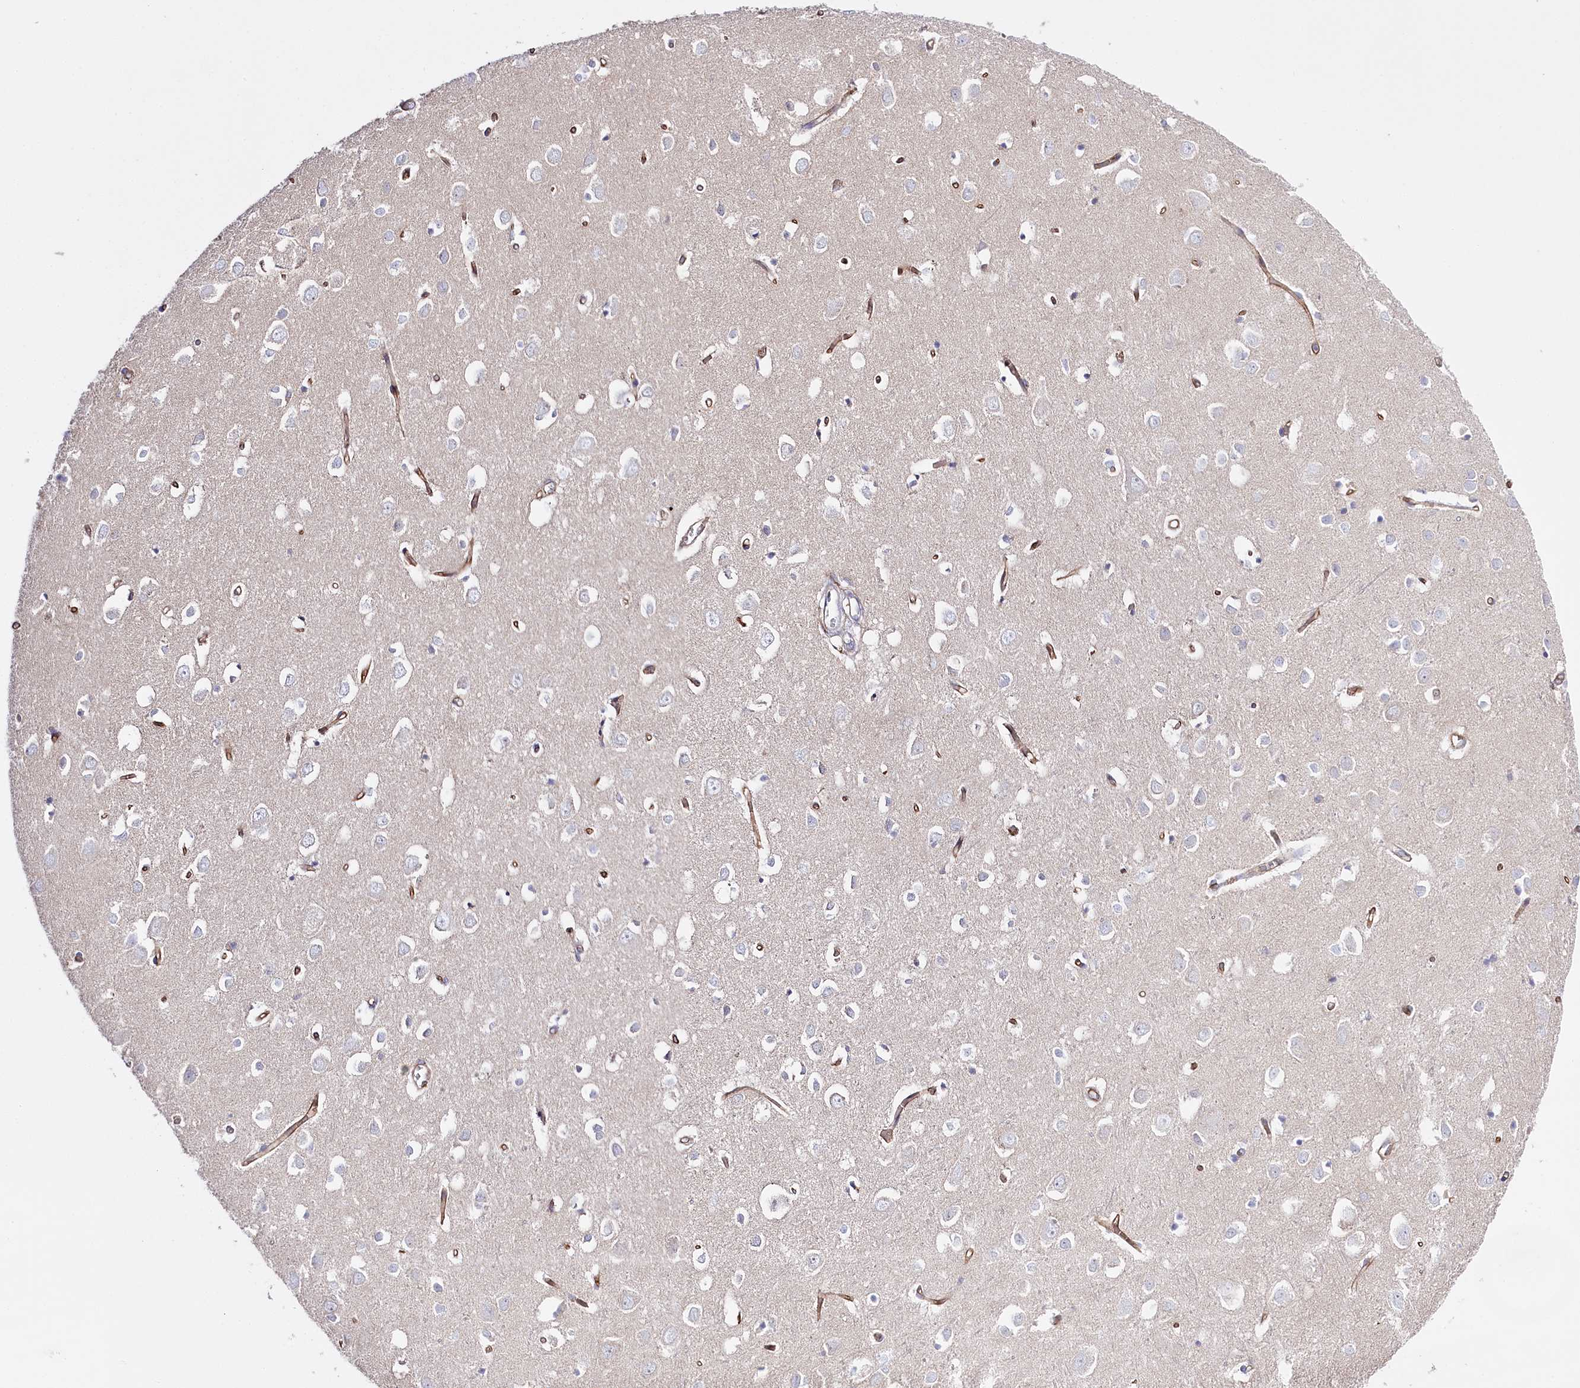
{"staining": {"intensity": "moderate", "quantity": ">75%", "location": "cytoplasmic/membranous"}, "tissue": "cerebral cortex", "cell_type": "Endothelial cells", "image_type": "normal", "snomed": [{"axis": "morphology", "description": "Normal tissue, NOS"}, {"axis": "topography", "description": "Cerebral cortex"}], "caption": "The image displays staining of normal cerebral cortex, revealing moderate cytoplasmic/membranous protein expression (brown color) within endothelial cells. (IHC, brightfield microscopy, high magnification).", "gene": "SLC39A10", "patient": {"sex": "female", "age": 64}}